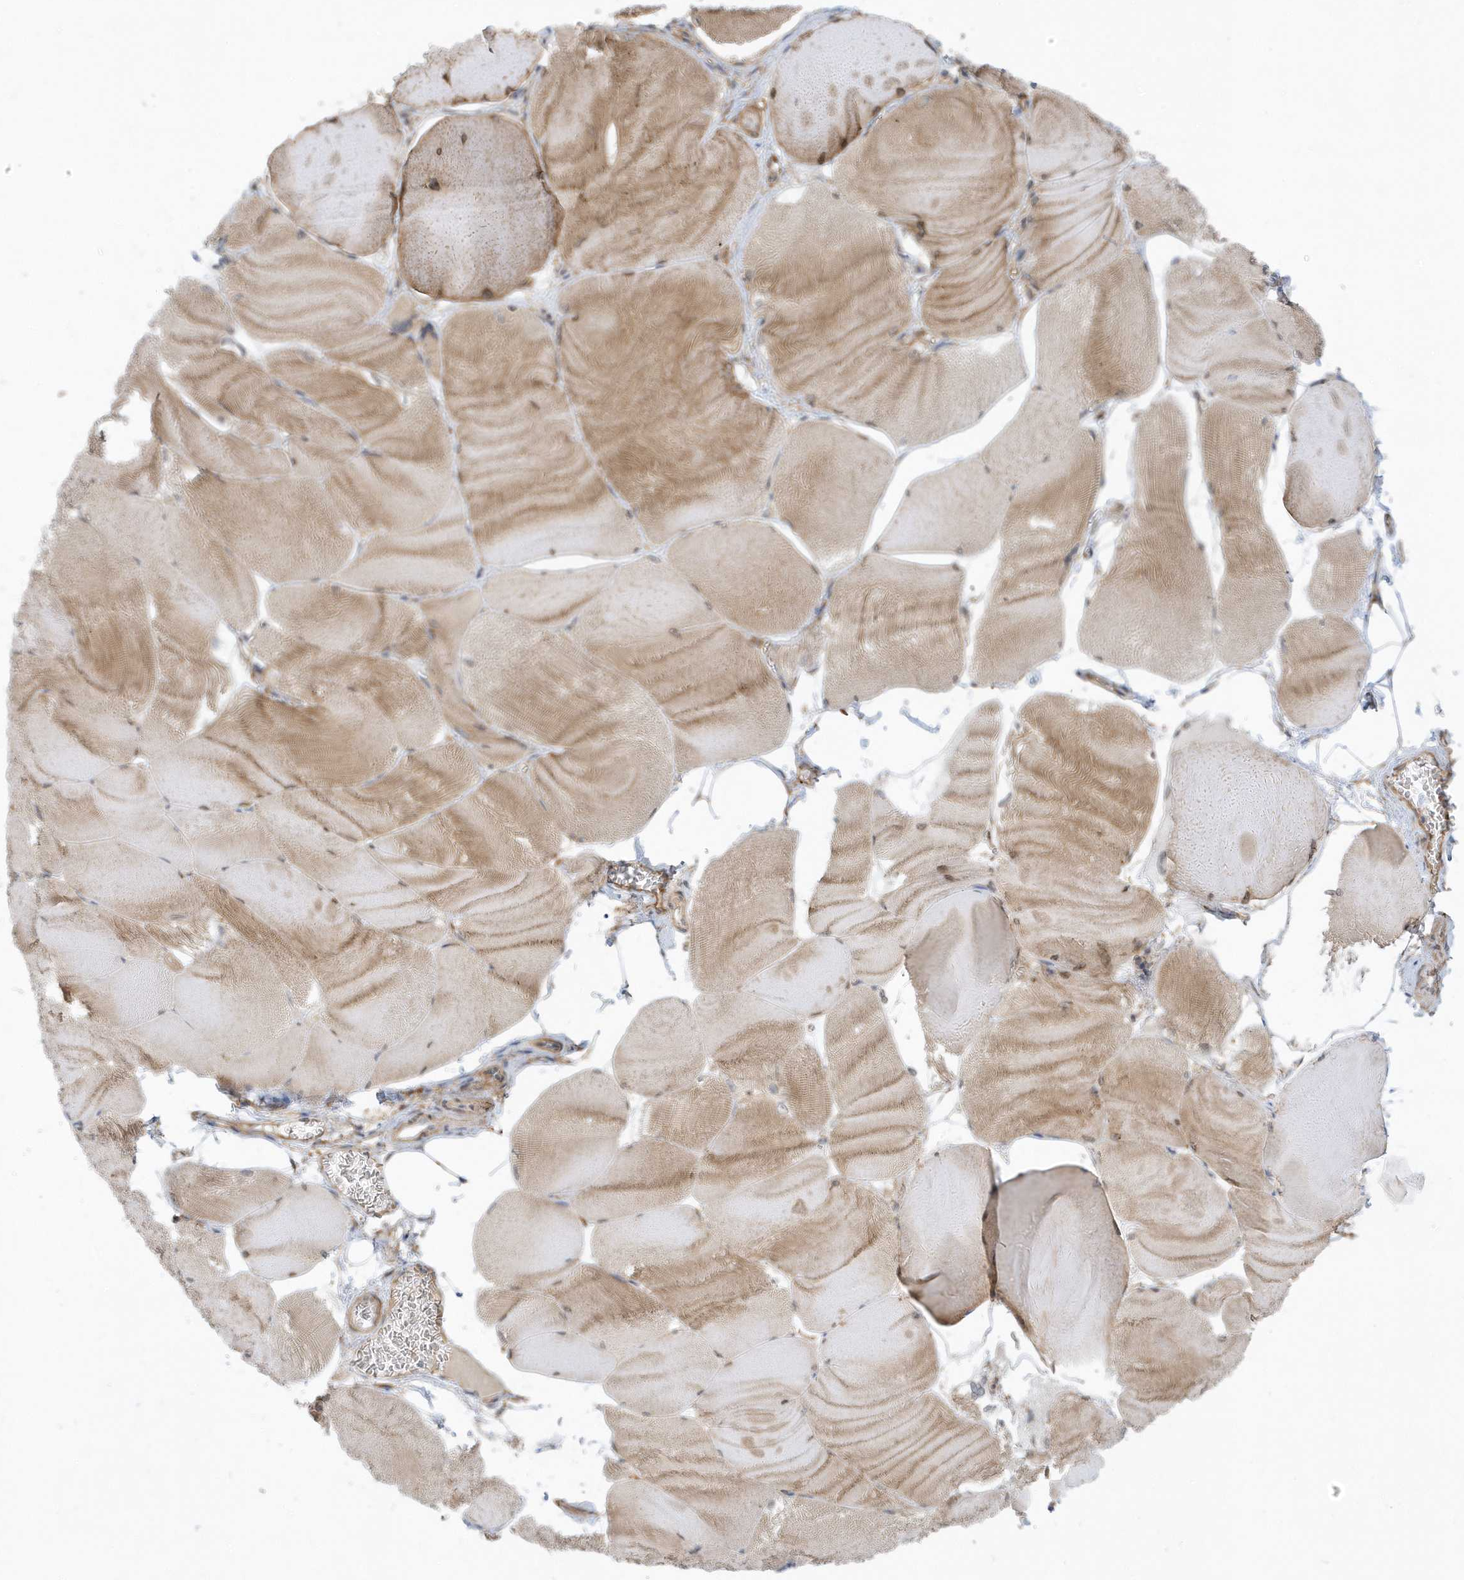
{"staining": {"intensity": "moderate", "quantity": "25%-75%", "location": "cytoplasmic/membranous"}, "tissue": "skeletal muscle", "cell_type": "Myocytes", "image_type": "normal", "snomed": [{"axis": "morphology", "description": "Normal tissue, NOS"}, {"axis": "morphology", "description": "Basal cell carcinoma"}, {"axis": "topography", "description": "Skeletal muscle"}], "caption": "An image showing moderate cytoplasmic/membranous staining in about 25%-75% of myocytes in benign skeletal muscle, as visualized by brown immunohistochemical staining.", "gene": "HRH4", "patient": {"sex": "female", "age": 64}}